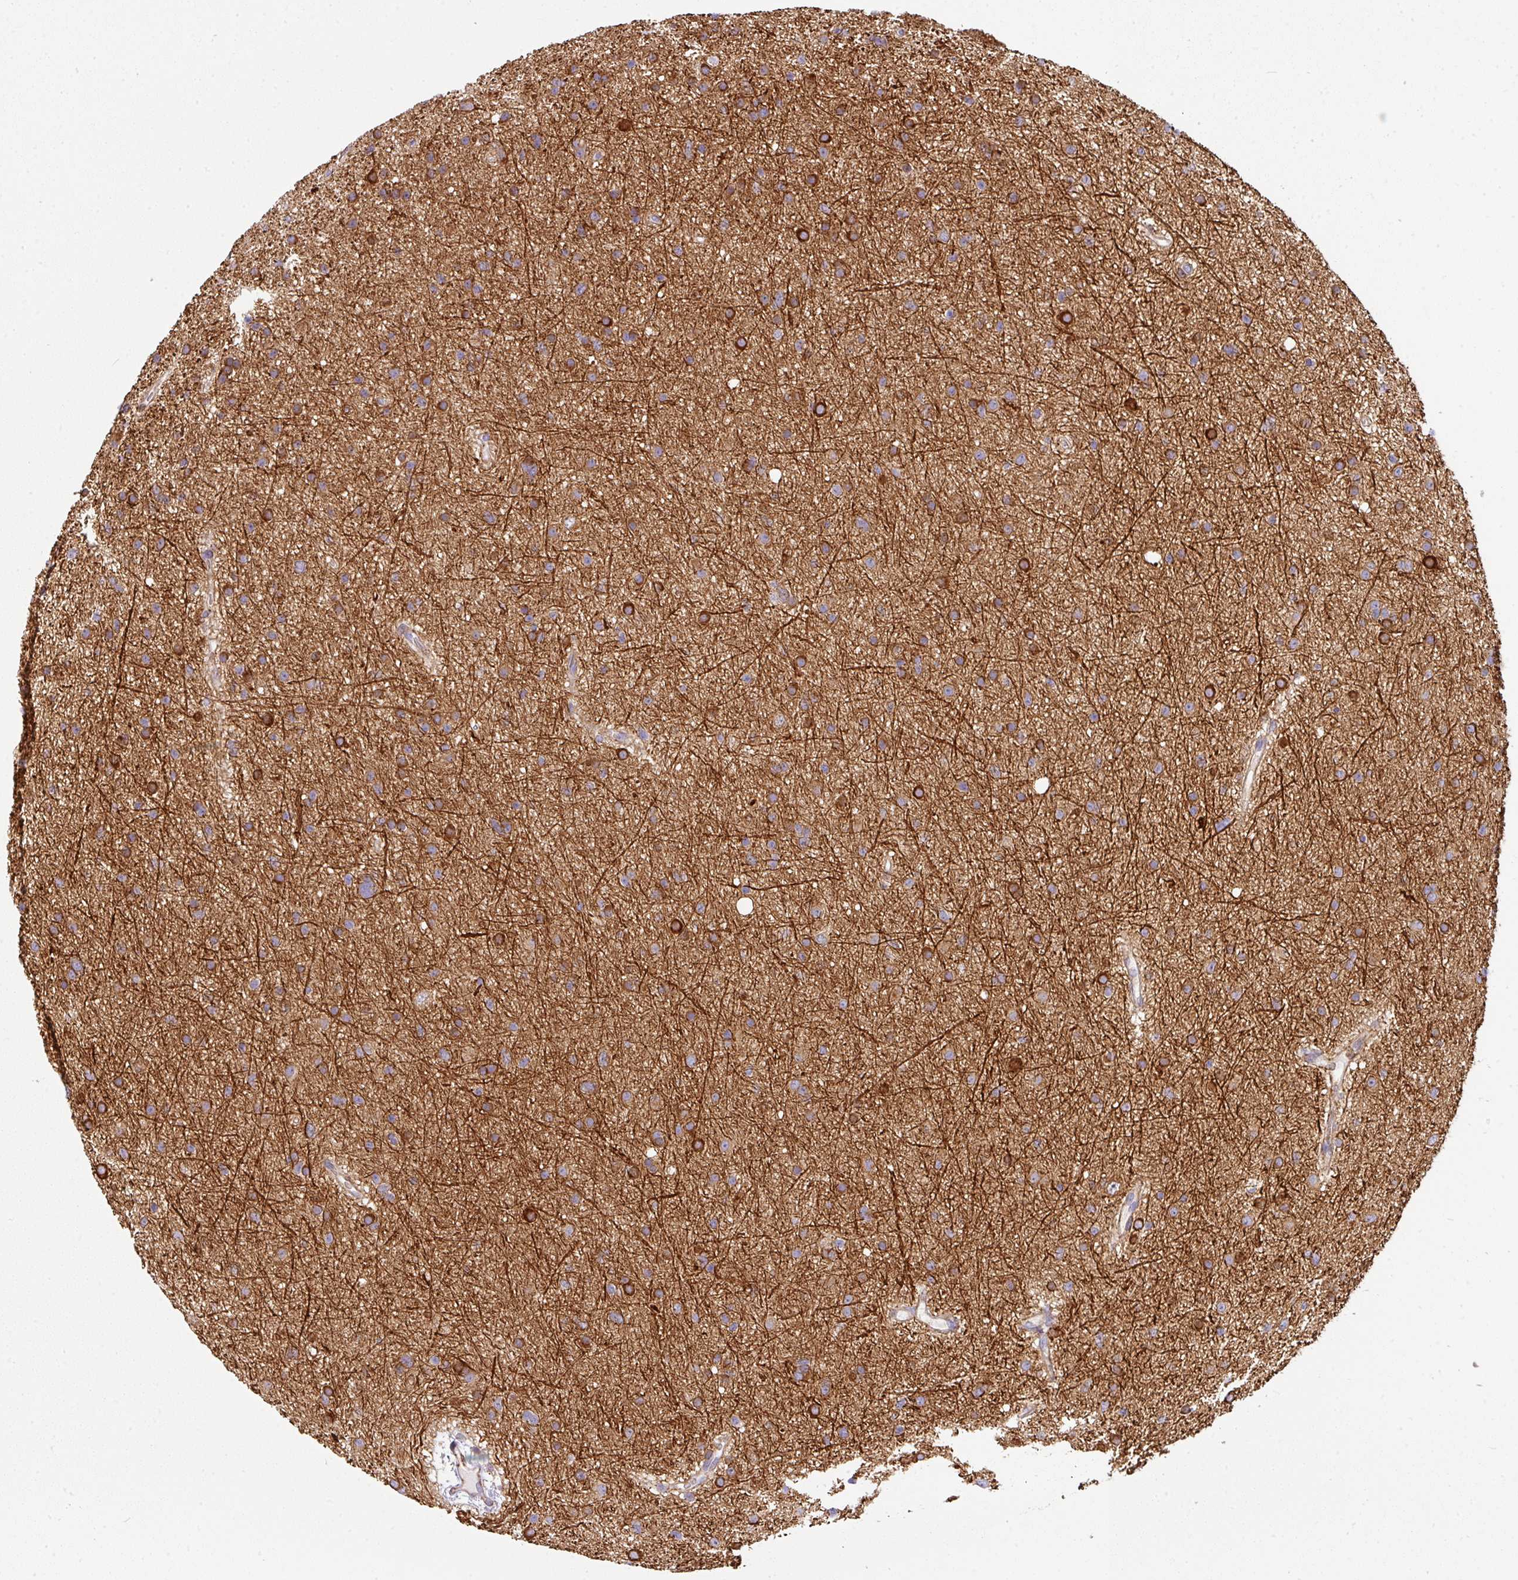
{"staining": {"intensity": "strong", "quantity": "<25%", "location": "cytoplasmic/membranous"}, "tissue": "glioma", "cell_type": "Tumor cells", "image_type": "cancer", "snomed": [{"axis": "morphology", "description": "Glioma, malignant, Low grade"}, {"axis": "topography", "description": "Cerebral cortex"}], "caption": "Immunohistochemical staining of malignant glioma (low-grade) exhibits medium levels of strong cytoplasmic/membranous protein expression in about <25% of tumor cells. The staining was performed using DAB to visualize the protein expression in brown, while the nuclei were stained in blue with hematoxylin (Magnification: 20x).", "gene": "BEND5", "patient": {"sex": "female", "age": 39}}